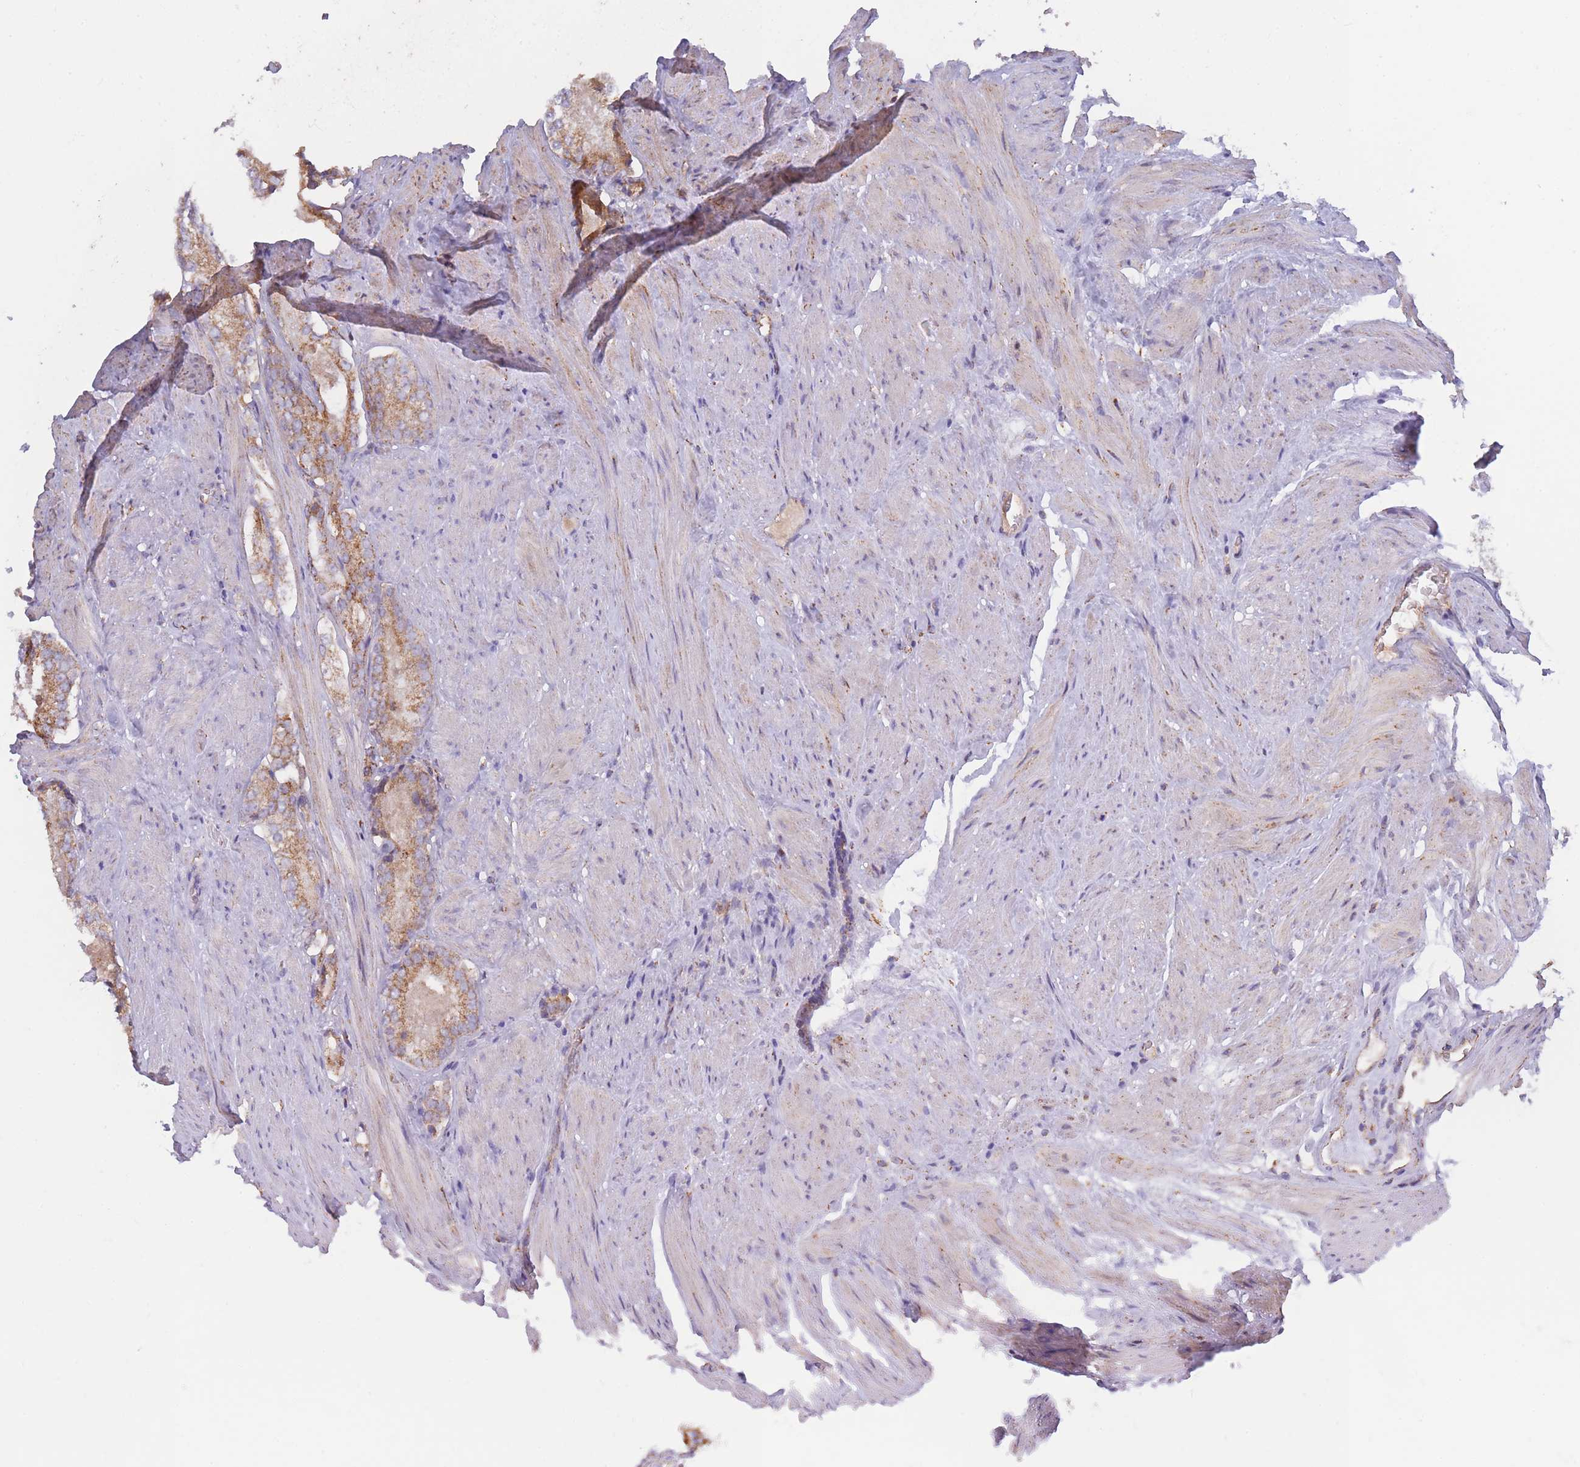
{"staining": {"intensity": "moderate", "quantity": ">75%", "location": "cytoplasmic/membranous"}, "tissue": "prostate cancer", "cell_type": "Tumor cells", "image_type": "cancer", "snomed": [{"axis": "morphology", "description": "Adenocarcinoma, Low grade"}, {"axis": "topography", "description": "Prostate"}], "caption": "Prostate cancer (low-grade adenocarcinoma) stained for a protein (brown) reveals moderate cytoplasmic/membranous positive staining in about >75% of tumor cells.", "gene": "MRPL17", "patient": {"sex": "male", "age": 54}}